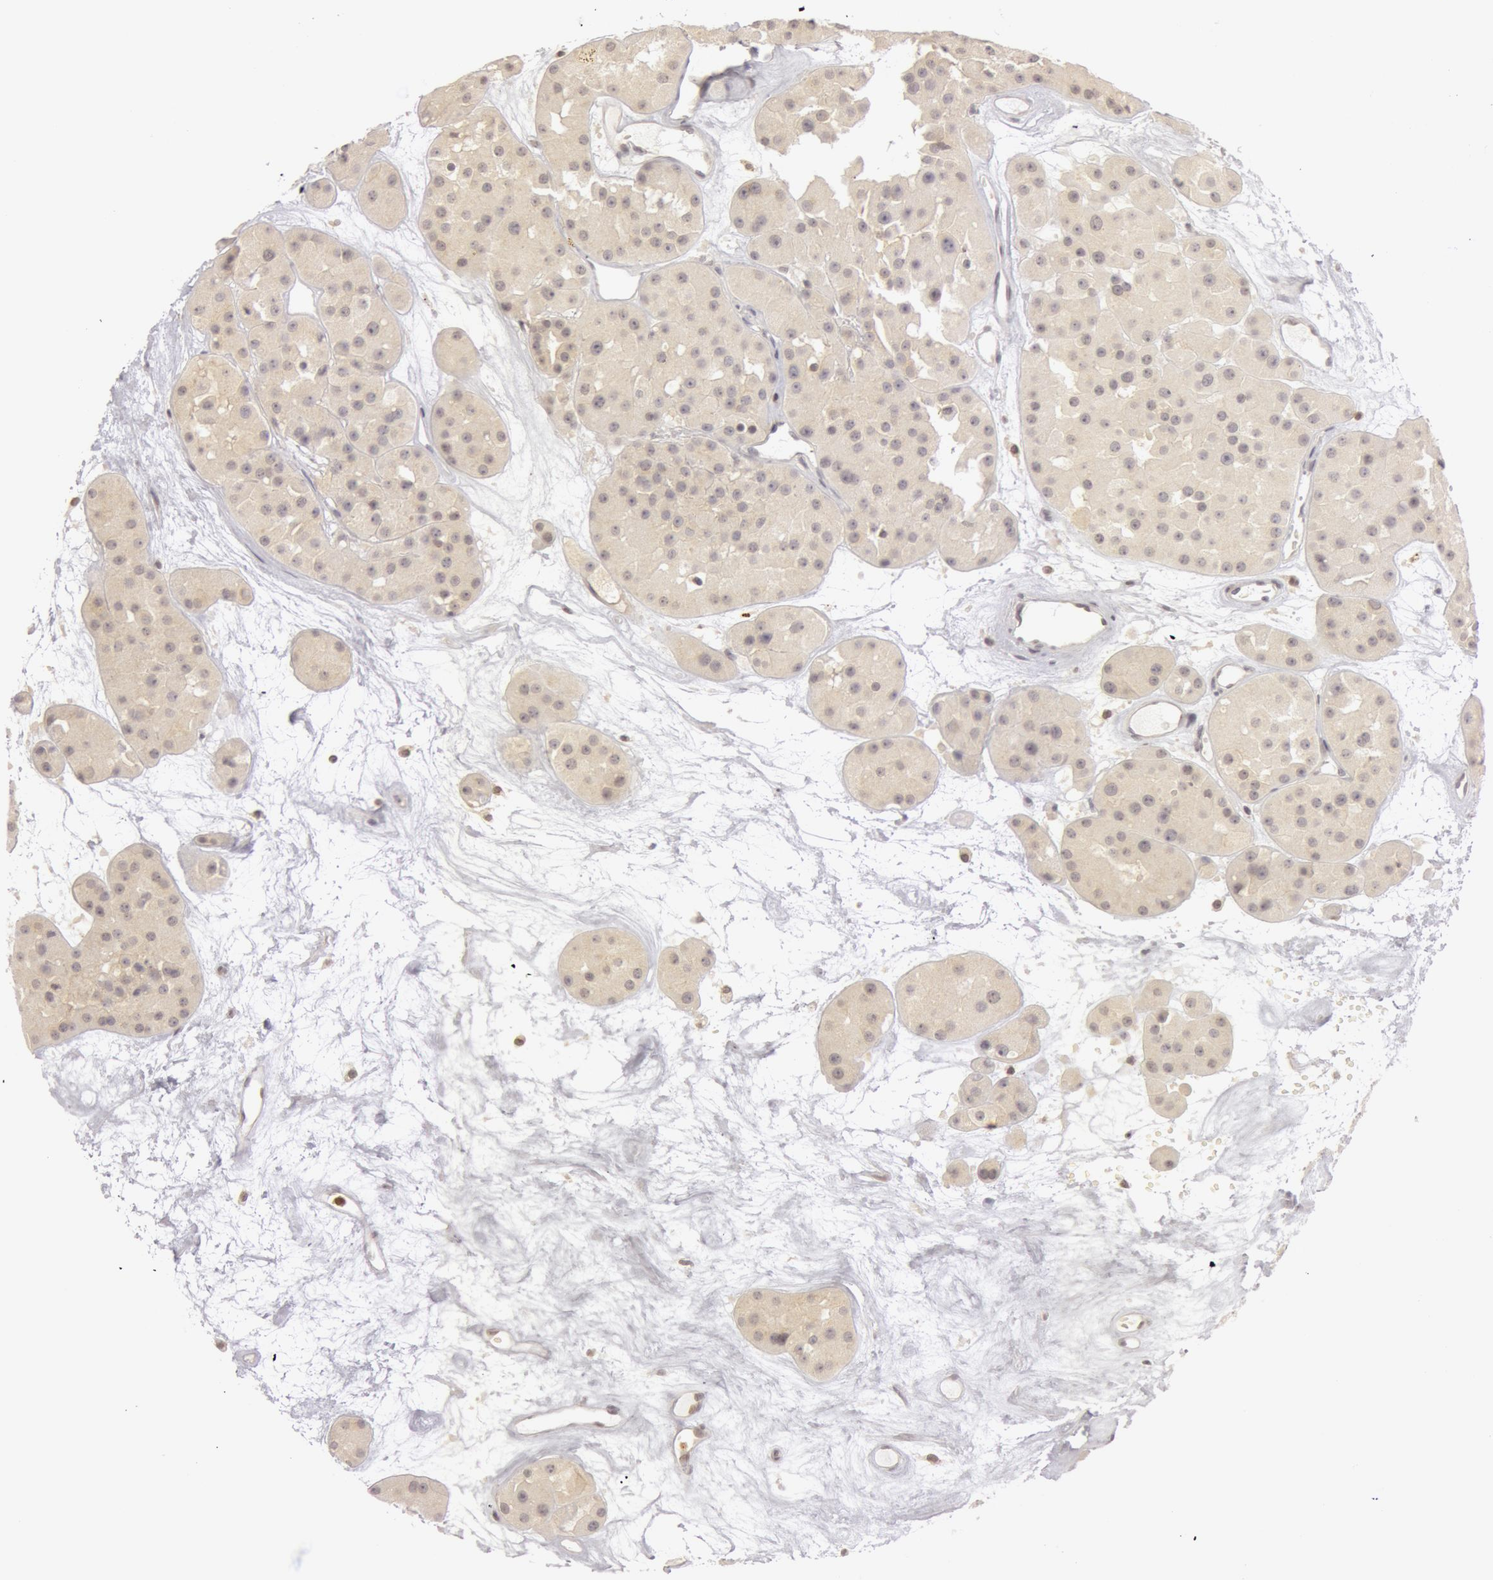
{"staining": {"intensity": "negative", "quantity": "none", "location": "none"}, "tissue": "renal cancer", "cell_type": "Tumor cells", "image_type": "cancer", "snomed": [{"axis": "morphology", "description": "Adenocarcinoma, uncertain malignant potential"}, {"axis": "topography", "description": "Kidney"}], "caption": "There is no significant staining in tumor cells of adenocarcinoma,  uncertain malignant potential (renal).", "gene": "OASL", "patient": {"sex": "male", "age": 63}}